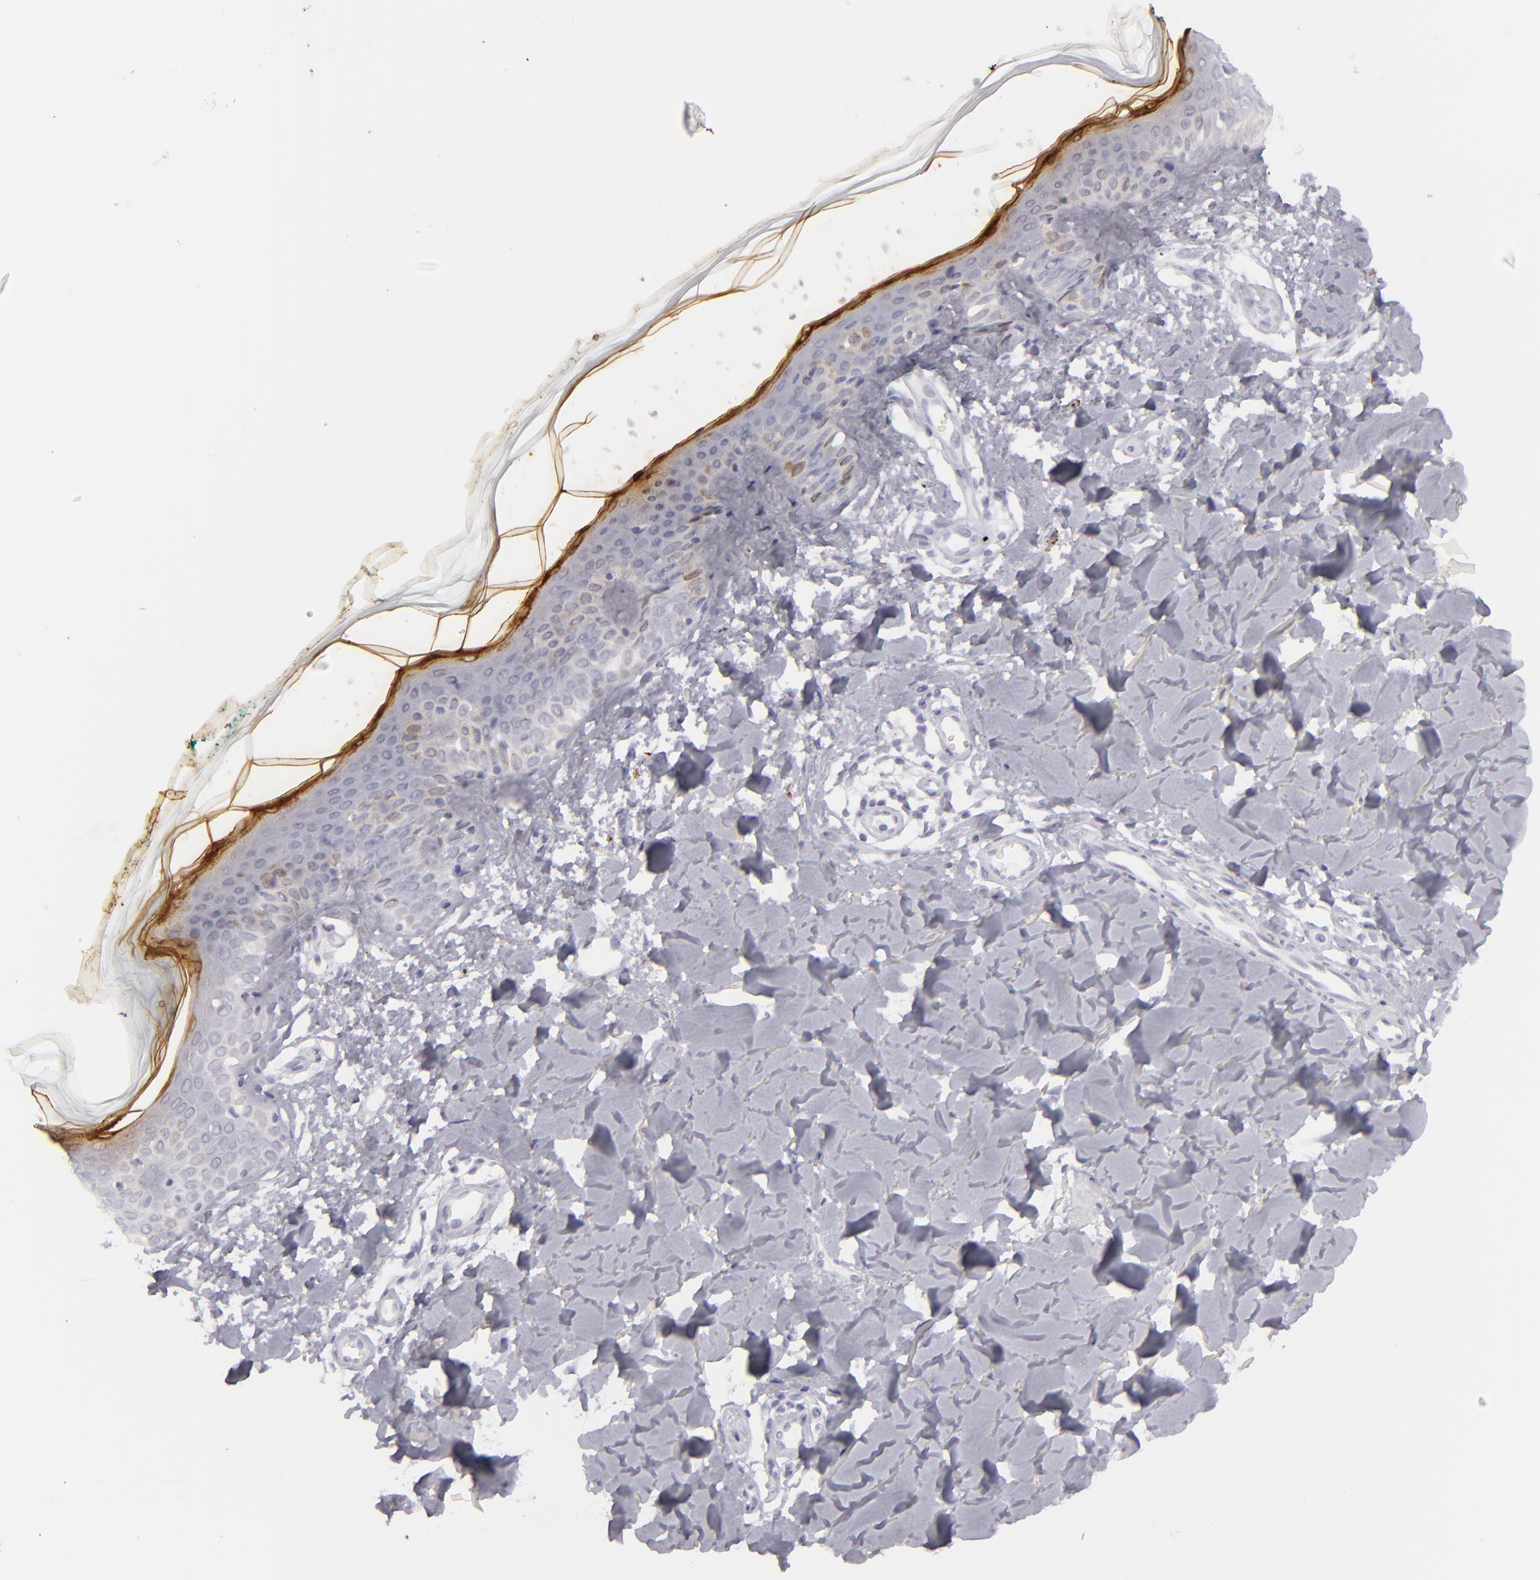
{"staining": {"intensity": "negative", "quantity": "none", "location": "none"}, "tissue": "skin", "cell_type": "Fibroblasts", "image_type": "normal", "snomed": [{"axis": "morphology", "description": "Normal tissue, NOS"}, {"axis": "topography", "description": "Skin"}], "caption": "This photomicrograph is of unremarkable skin stained with immunohistochemistry to label a protein in brown with the nuclei are counter-stained blue. There is no staining in fibroblasts.", "gene": "FLG", "patient": {"sex": "male", "age": 32}}